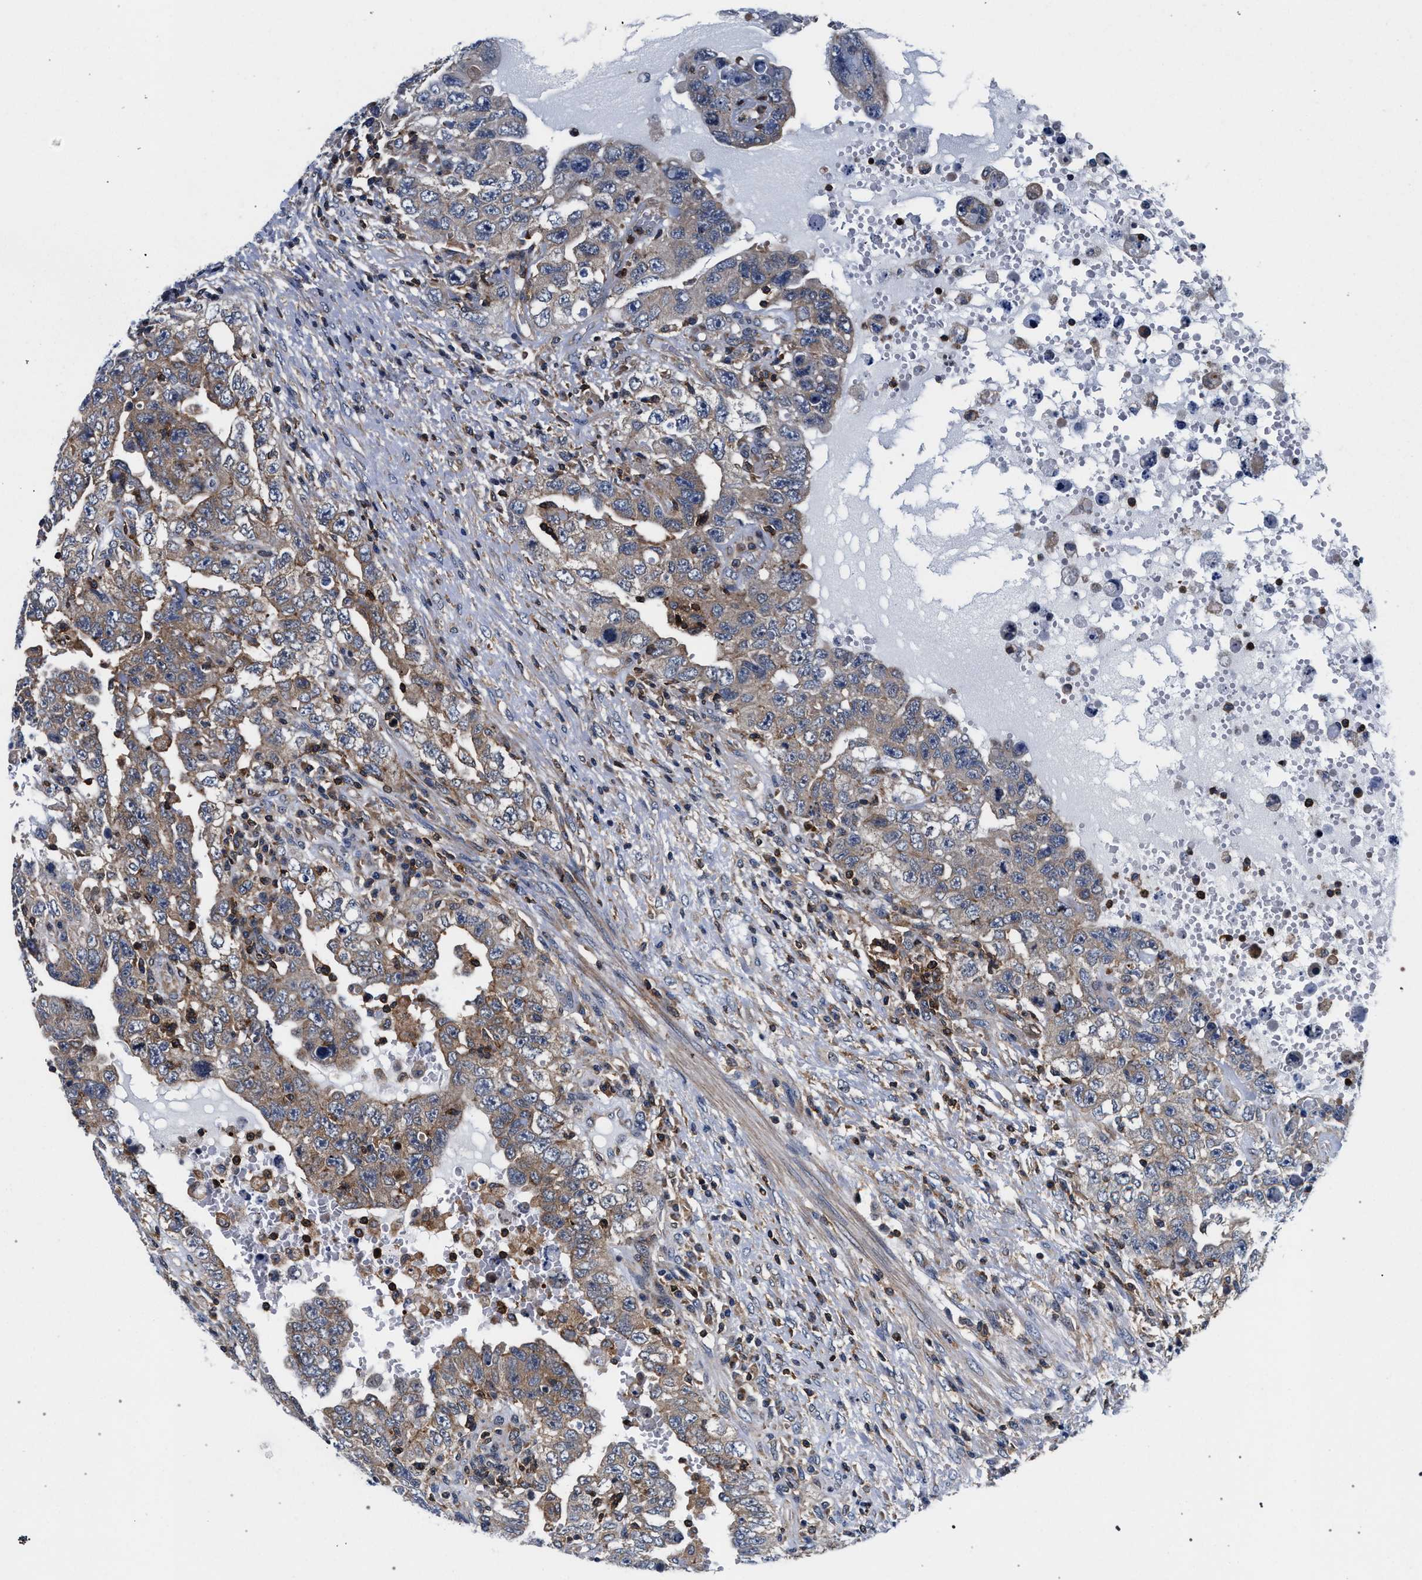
{"staining": {"intensity": "weak", "quantity": "25%-75%", "location": "cytoplasmic/membranous"}, "tissue": "testis cancer", "cell_type": "Tumor cells", "image_type": "cancer", "snomed": [{"axis": "morphology", "description": "Carcinoma, Embryonal, NOS"}, {"axis": "topography", "description": "Testis"}], "caption": "Testis cancer stained with a brown dye shows weak cytoplasmic/membranous positive staining in approximately 25%-75% of tumor cells.", "gene": "LASP1", "patient": {"sex": "male", "age": 26}}